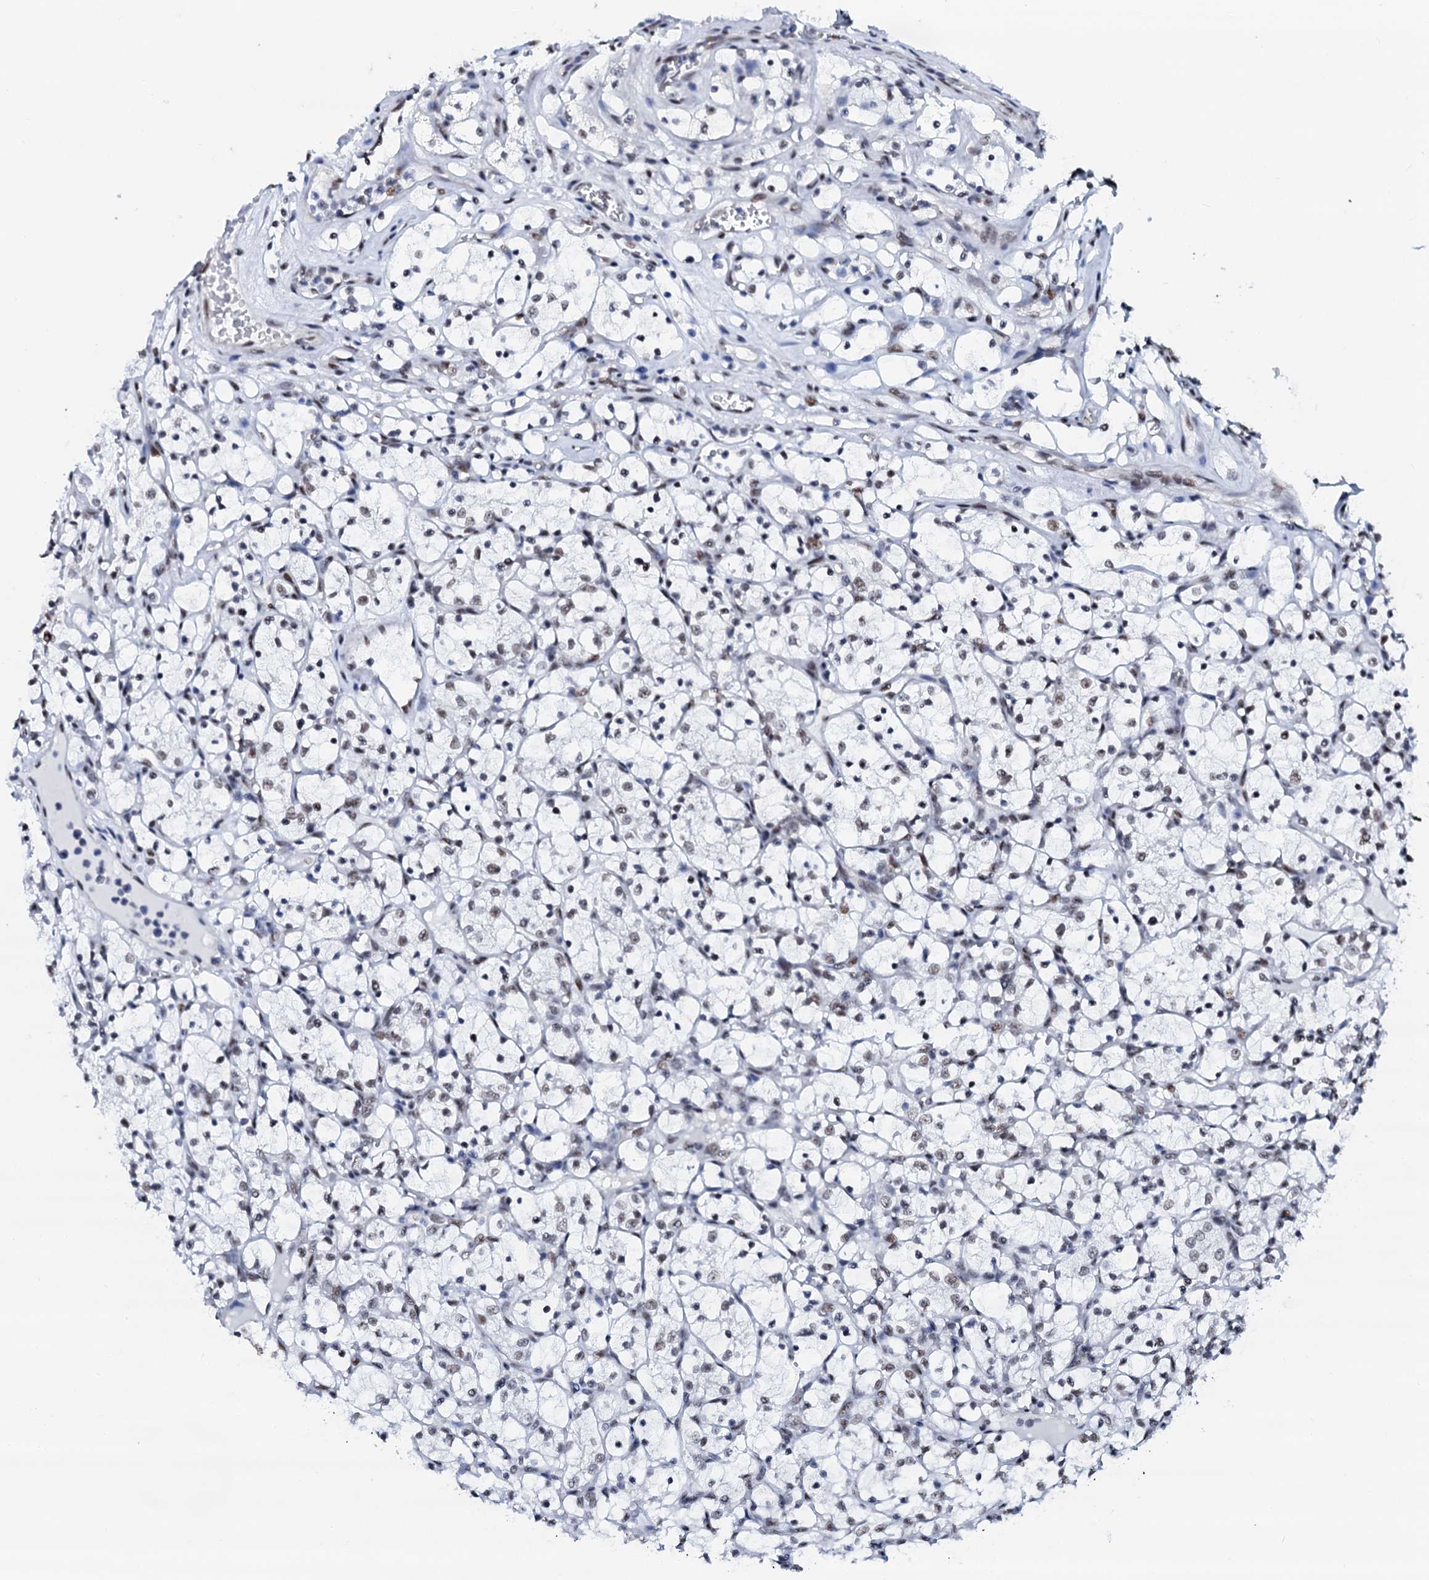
{"staining": {"intensity": "weak", "quantity": "25%-75%", "location": "nuclear"}, "tissue": "renal cancer", "cell_type": "Tumor cells", "image_type": "cancer", "snomed": [{"axis": "morphology", "description": "Adenocarcinoma, NOS"}, {"axis": "topography", "description": "Kidney"}], "caption": "Brown immunohistochemical staining in renal adenocarcinoma exhibits weak nuclear expression in about 25%-75% of tumor cells.", "gene": "NKAPD1", "patient": {"sex": "female", "age": 69}}